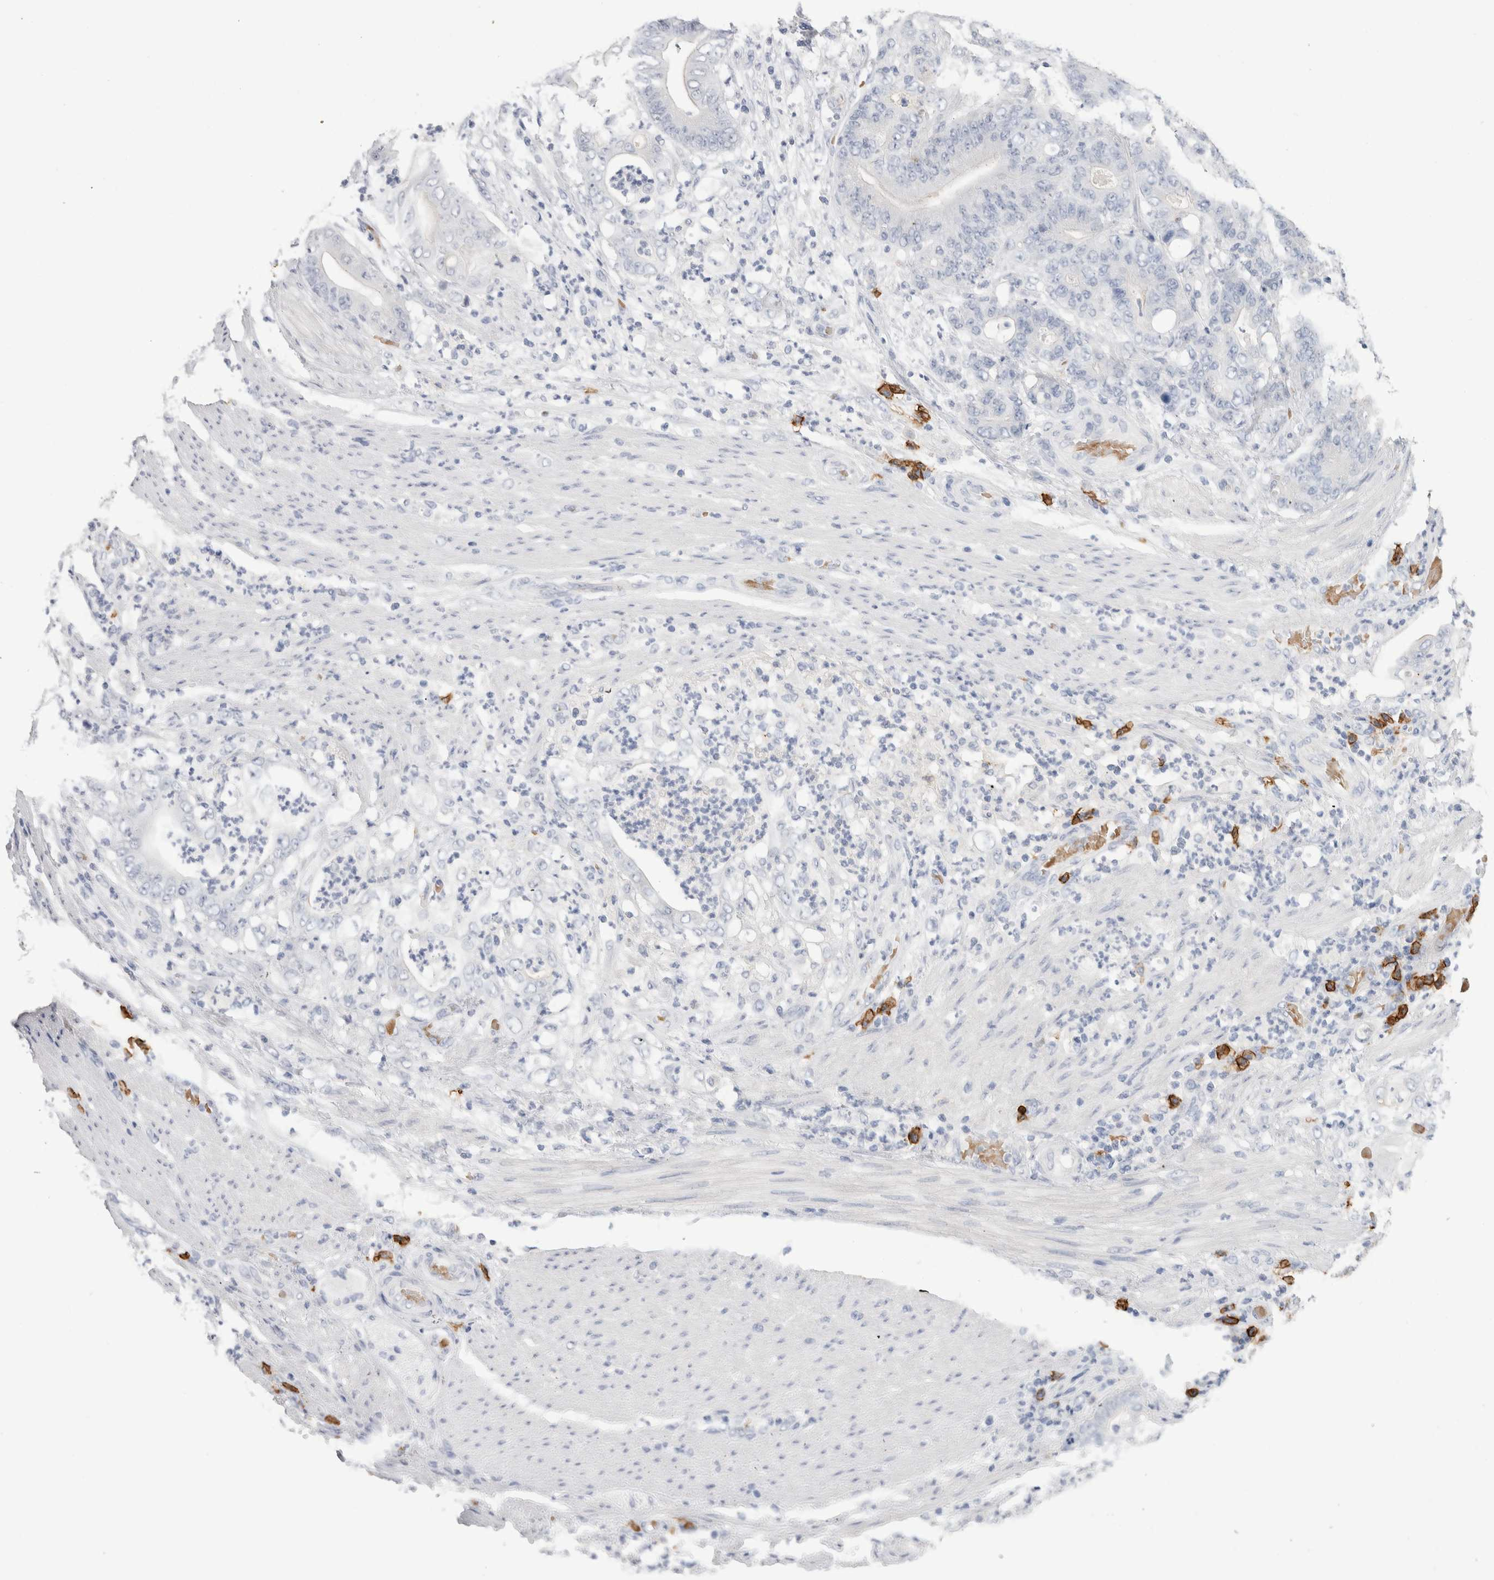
{"staining": {"intensity": "negative", "quantity": "none", "location": "none"}, "tissue": "stomach cancer", "cell_type": "Tumor cells", "image_type": "cancer", "snomed": [{"axis": "morphology", "description": "Adenocarcinoma, NOS"}, {"axis": "topography", "description": "Stomach"}], "caption": "Immunohistochemistry (IHC) histopathology image of stomach adenocarcinoma stained for a protein (brown), which exhibits no staining in tumor cells.", "gene": "CD38", "patient": {"sex": "female", "age": 73}}